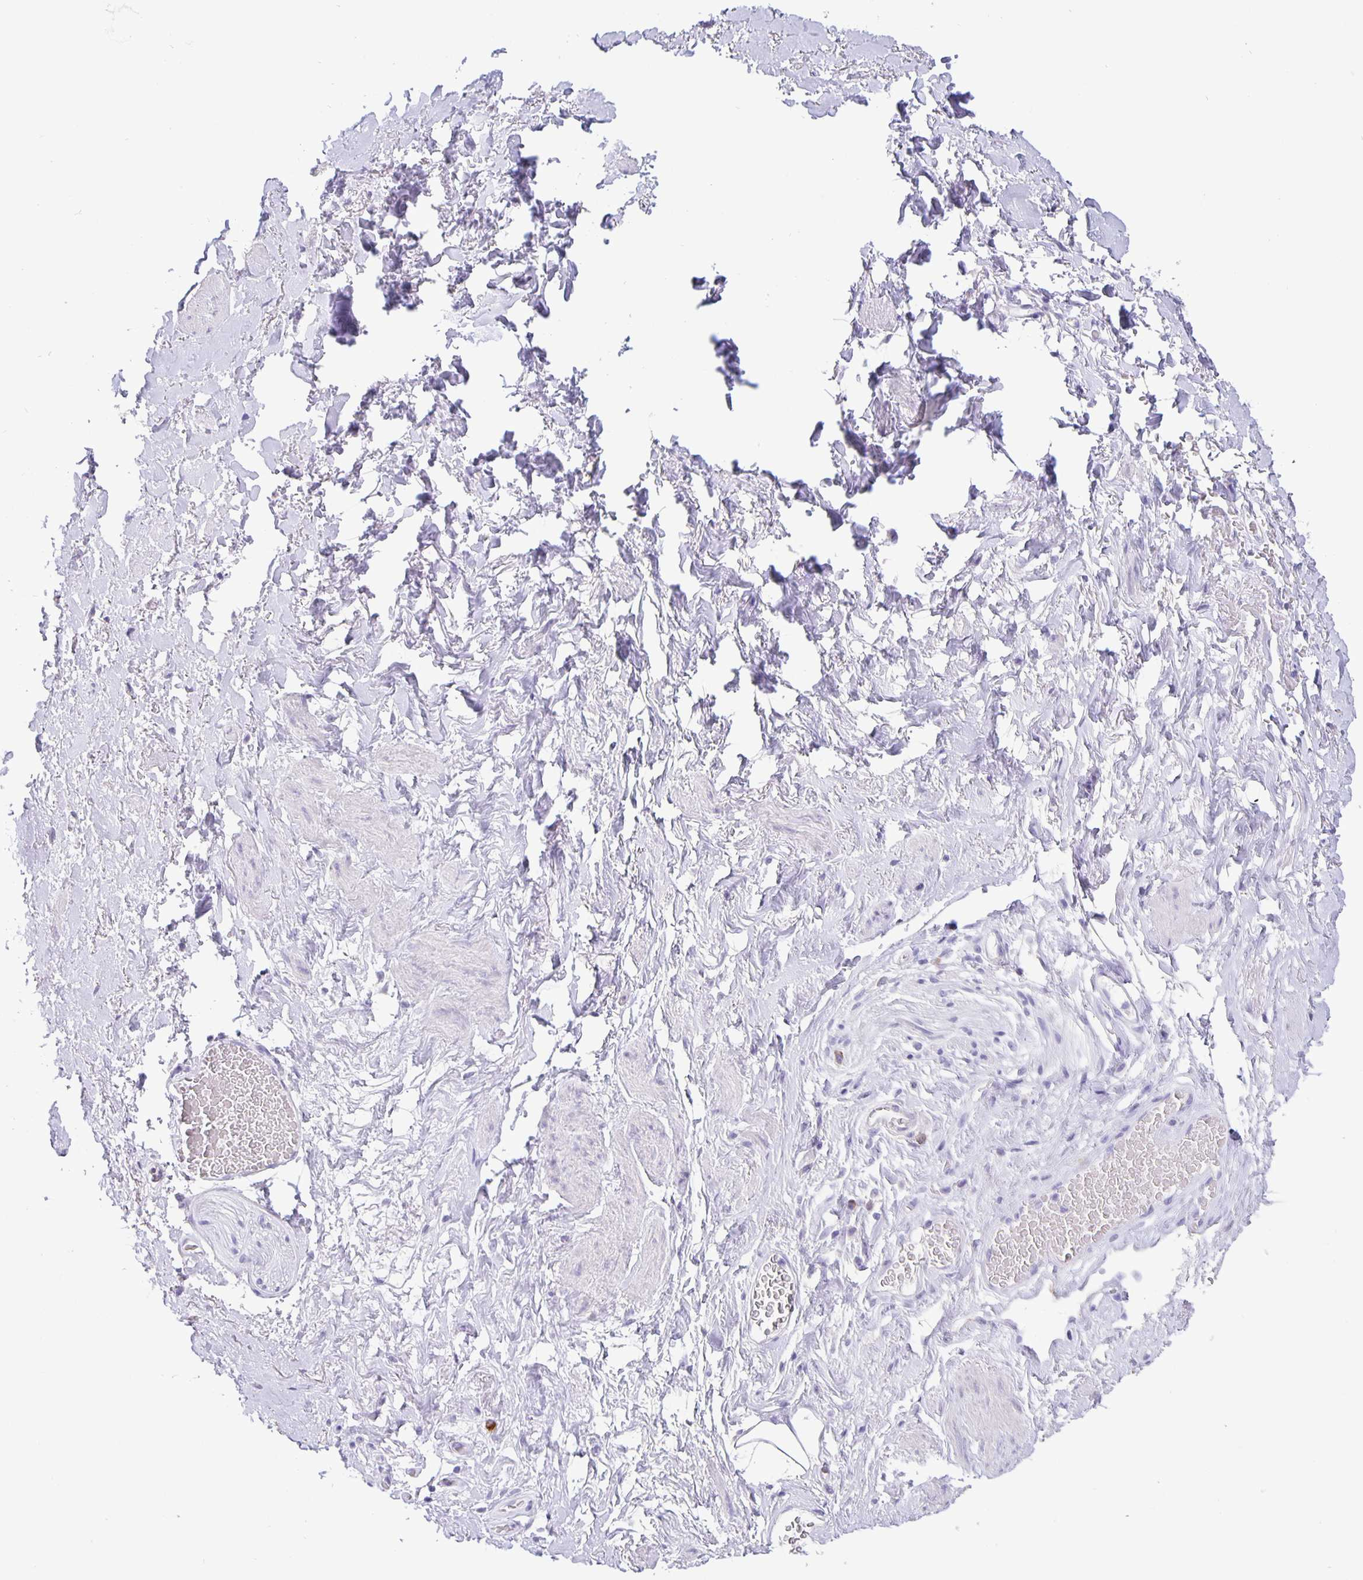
{"staining": {"intensity": "negative", "quantity": "none", "location": "none"}, "tissue": "adipose tissue", "cell_type": "Adipocytes", "image_type": "normal", "snomed": [{"axis": "morphology", "description": "Normal tissue, NOS"}, {"axis": "topography", "description": "Vagina"}, {"axis": "topography", "description": "Peripheral nerve tissue"}], "caption": "Immunohistochemistry photomicrograph of benign human adipose tissue stained for a protein (brown), which exhibits no staining in adipocytes.", "gene": "ERMN", "patient": {"sex": "female", "age": 71}}